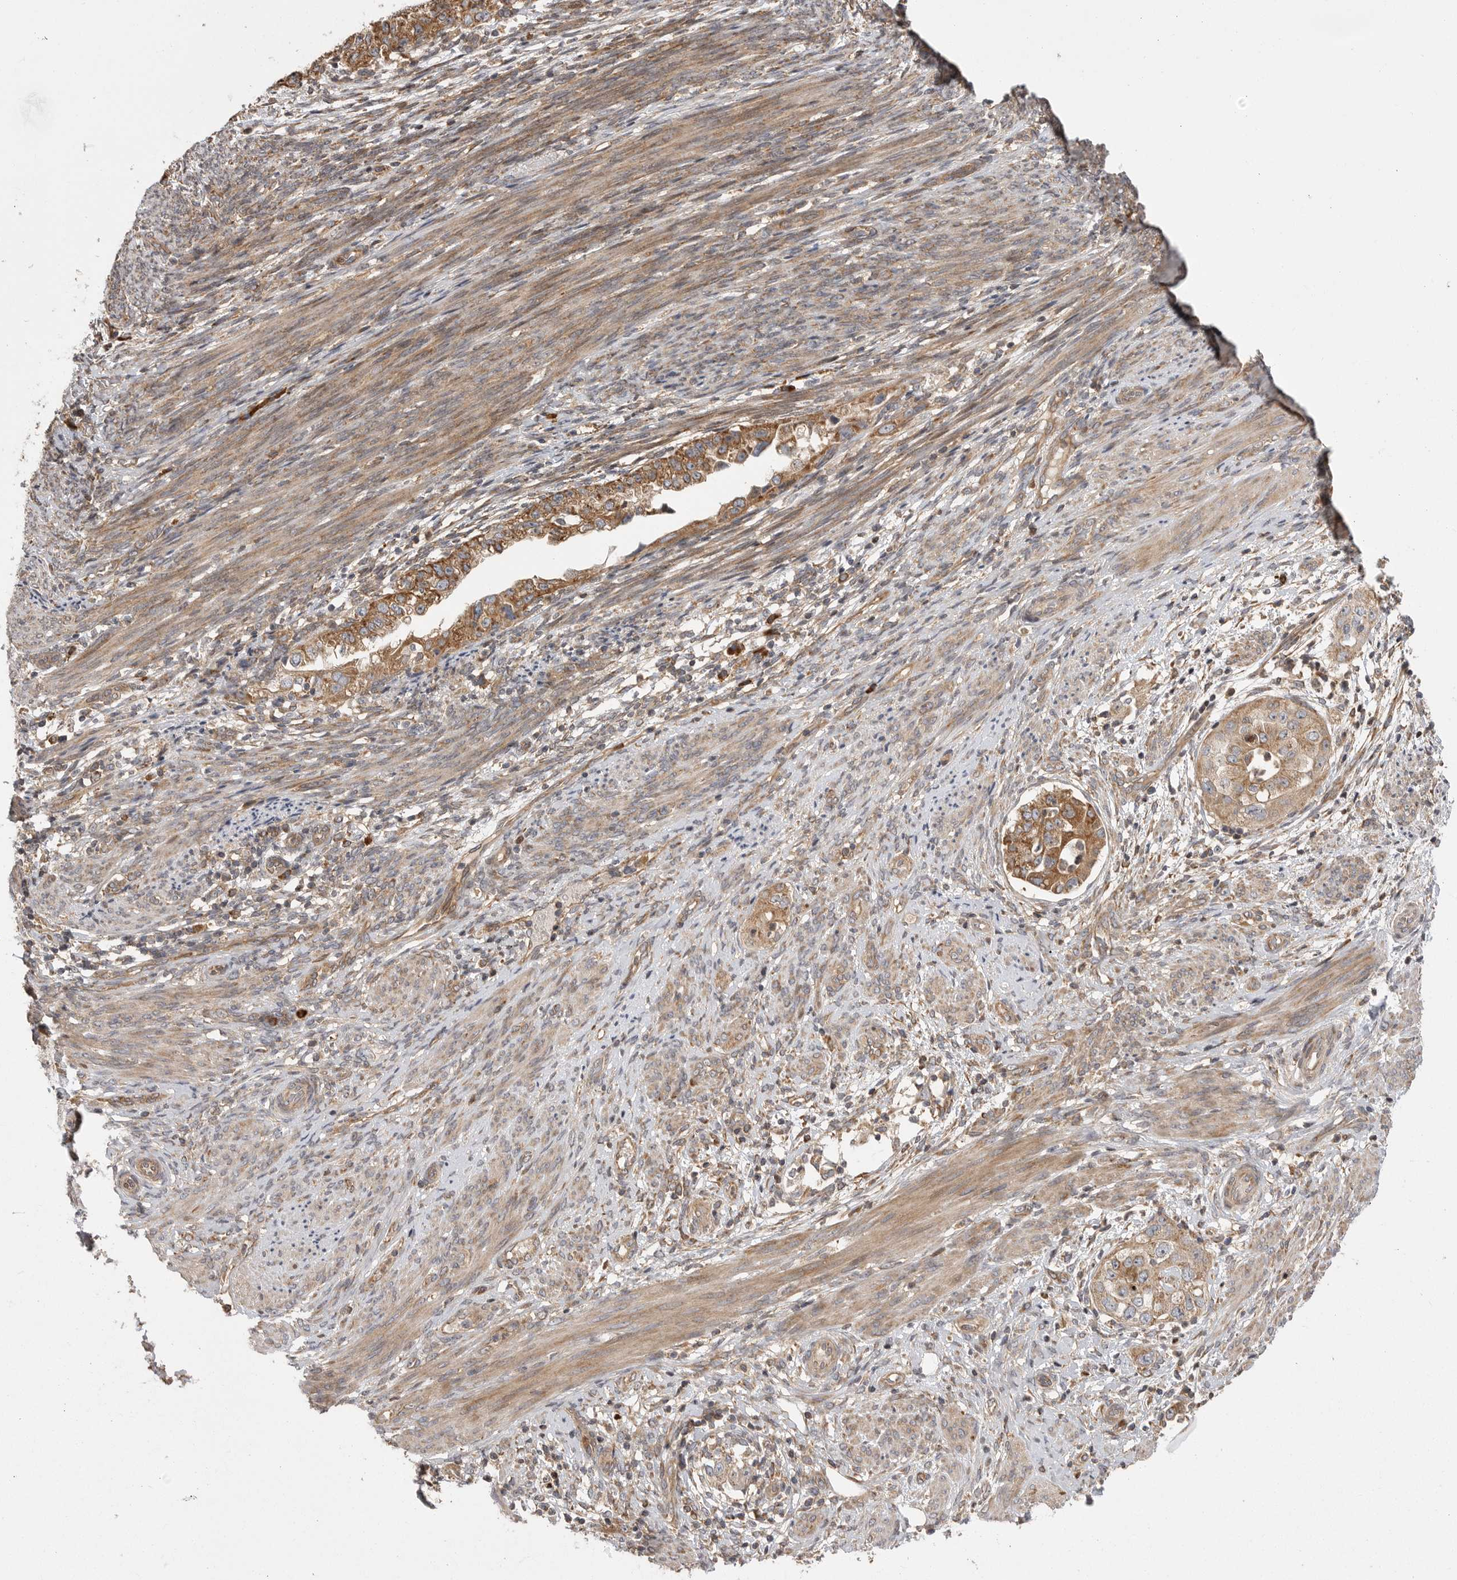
{"staining": {"intensity": "strong", "quantity": ">75%", "location": "cytoplasmic/membranous"}, "tissue": "endometrial cancer", "cell_type": "Tumor cells", "image_type": "cancer", "snomed": [{"axis": "morphology", "description": "Adenocarcinoma, NOS"}, {"axis": "topography", "description": "Endometrium"}], "caption": "A brown stain labels strong cytoplasmic/membranous staining of a protein in endometrial cancer tumor cells.", "gene": "OXR1", "patient": {"sex": "female", "age": 85}}